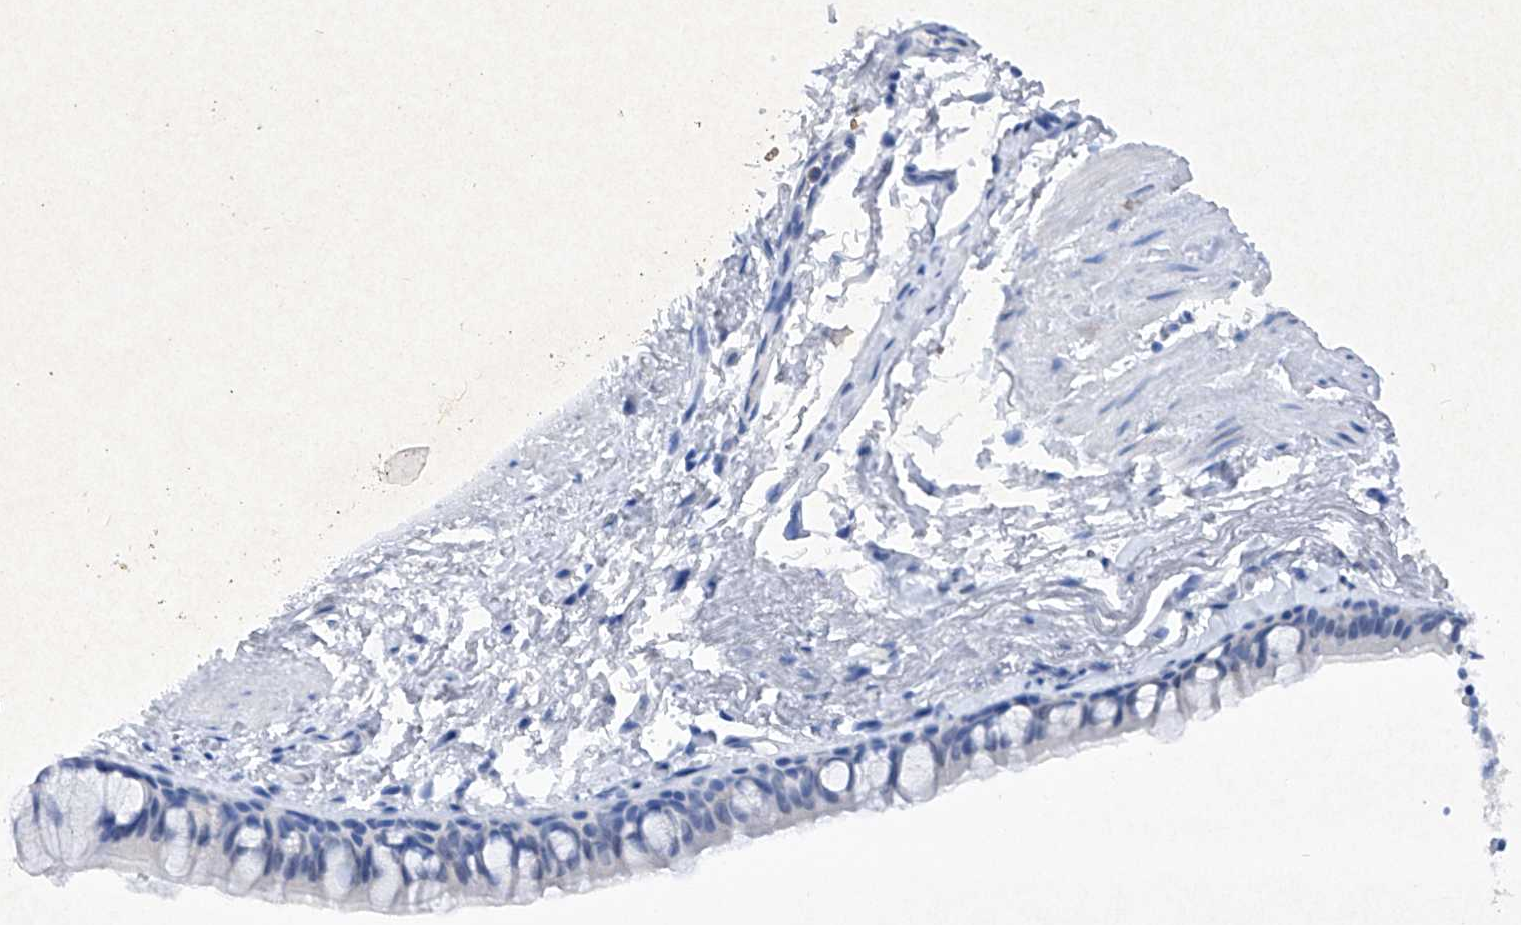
{"staining": {"intensity": "negative", "quantity": "none", "location": "none"}, "tissue": "bronchus", "cell_type": "Respiratory epithelial cells", "image_type": "normal", "snomed": [{"axis": "morphology", "description": "Normal tissue, NOS"}, {"axis": "topography", "description": "Cartilage tissue"}, {"axis": "topography", "description": "Bronchus"}], "caption": "Immunohistochemical staining of benign bronchus shows no significant expression in respiratory epithelial cells. (DAB immunohistochemistry with hematoxylin counter stain).", "gene": "BARX2", "patient": {"sex": "female", "age": 73}}